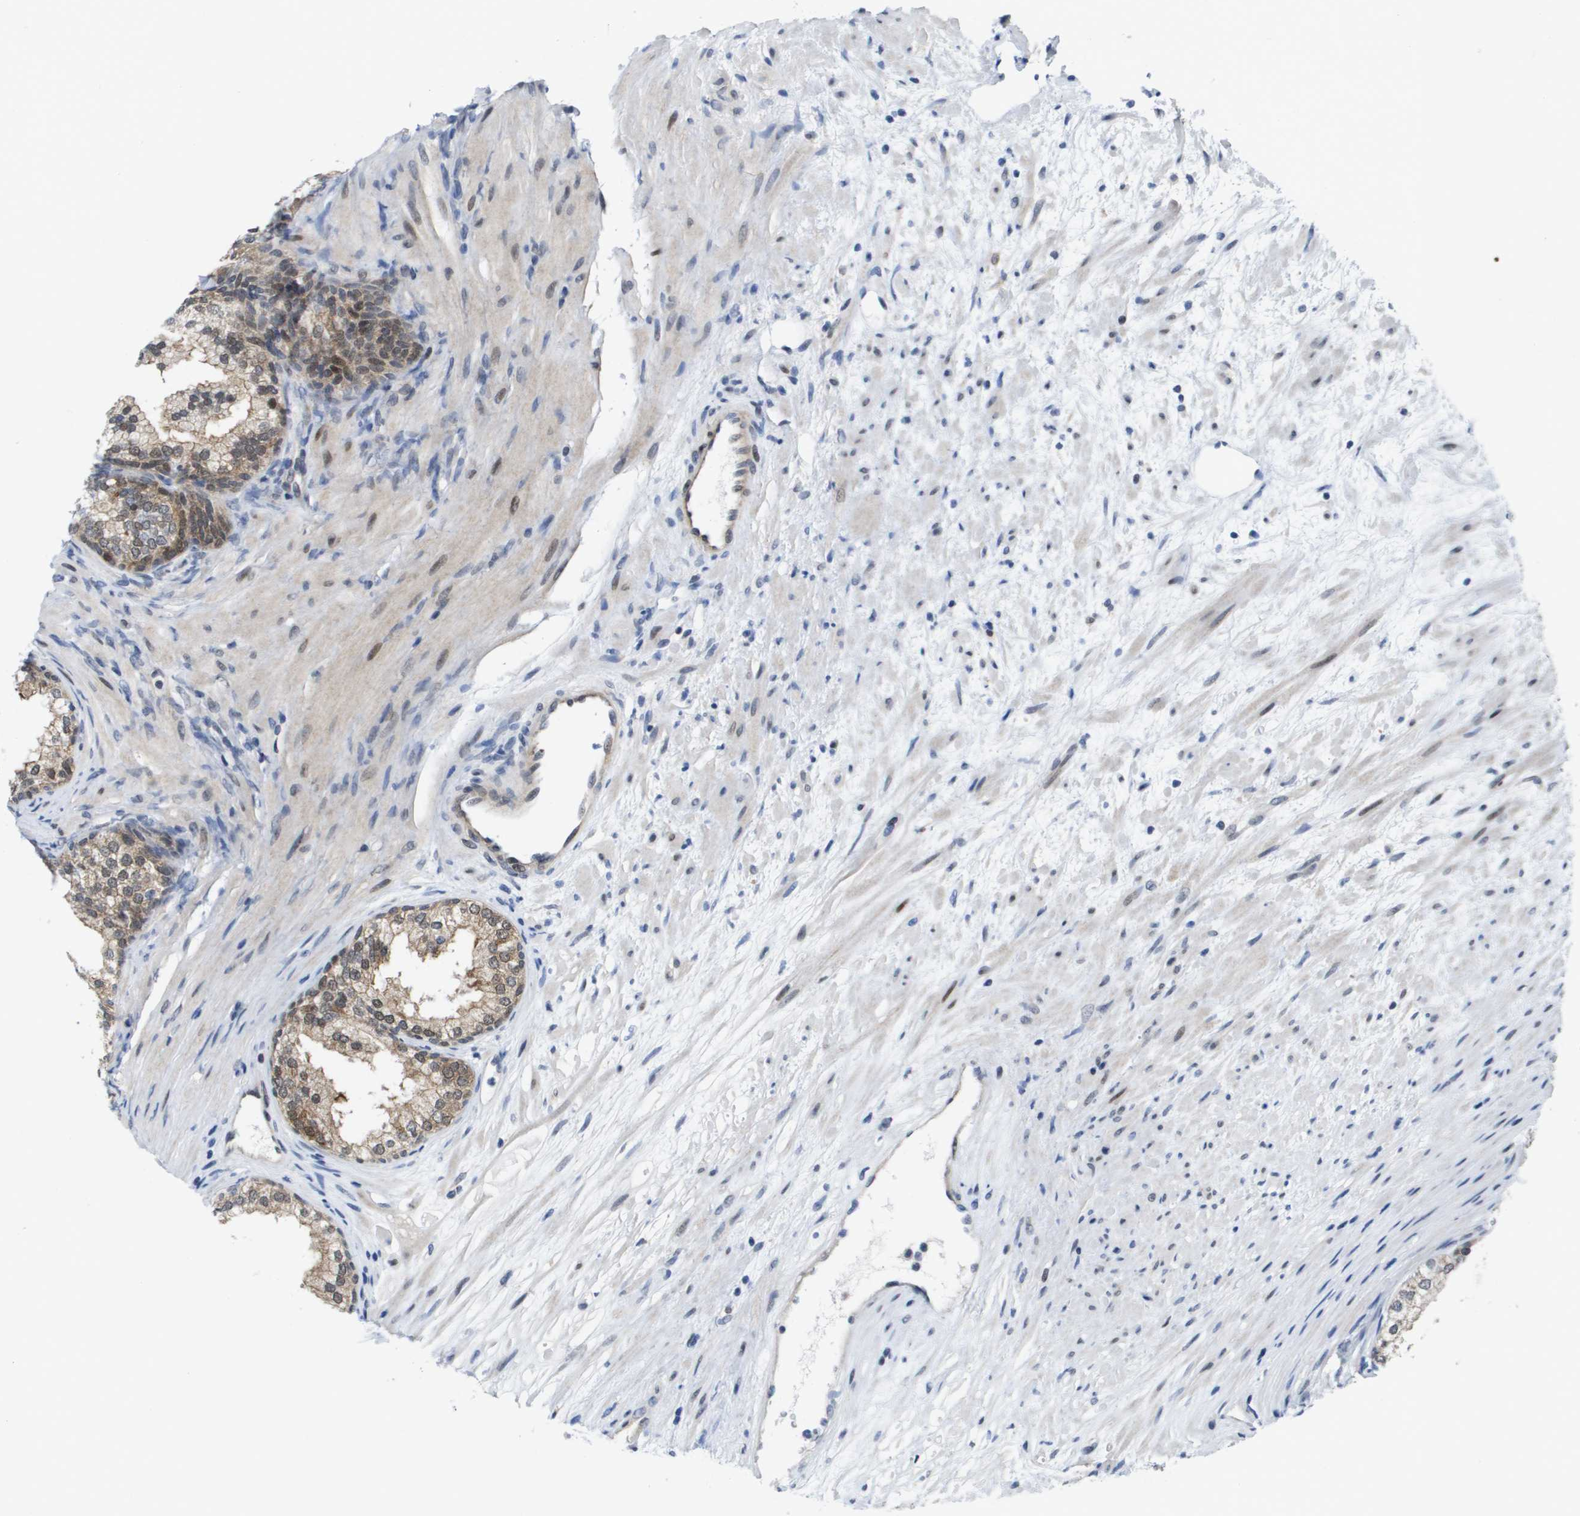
{"staining": {"intensity": "moderate", "quantity": ">75%", "location": "cytoplasmic/membranous,nuclear"}, "tissue": "prostate", "cell_type": "Glandular cells", "image_type": "normal", "snomed": [{"axis": "morphology", "description": "Normal tissue, NOS"}, {"axis": "topography", "description": "Prostate"}], "caption": "IHC (DAB (3,3'-diaminobenzidine)) staining of unremarkable prostate displays moderate cytoplasmic/membranous,nuclear protein expression in about >75% of glandular cells.", "gene": "FKBP4", "patient": {"sex": "male", "age": 76}}